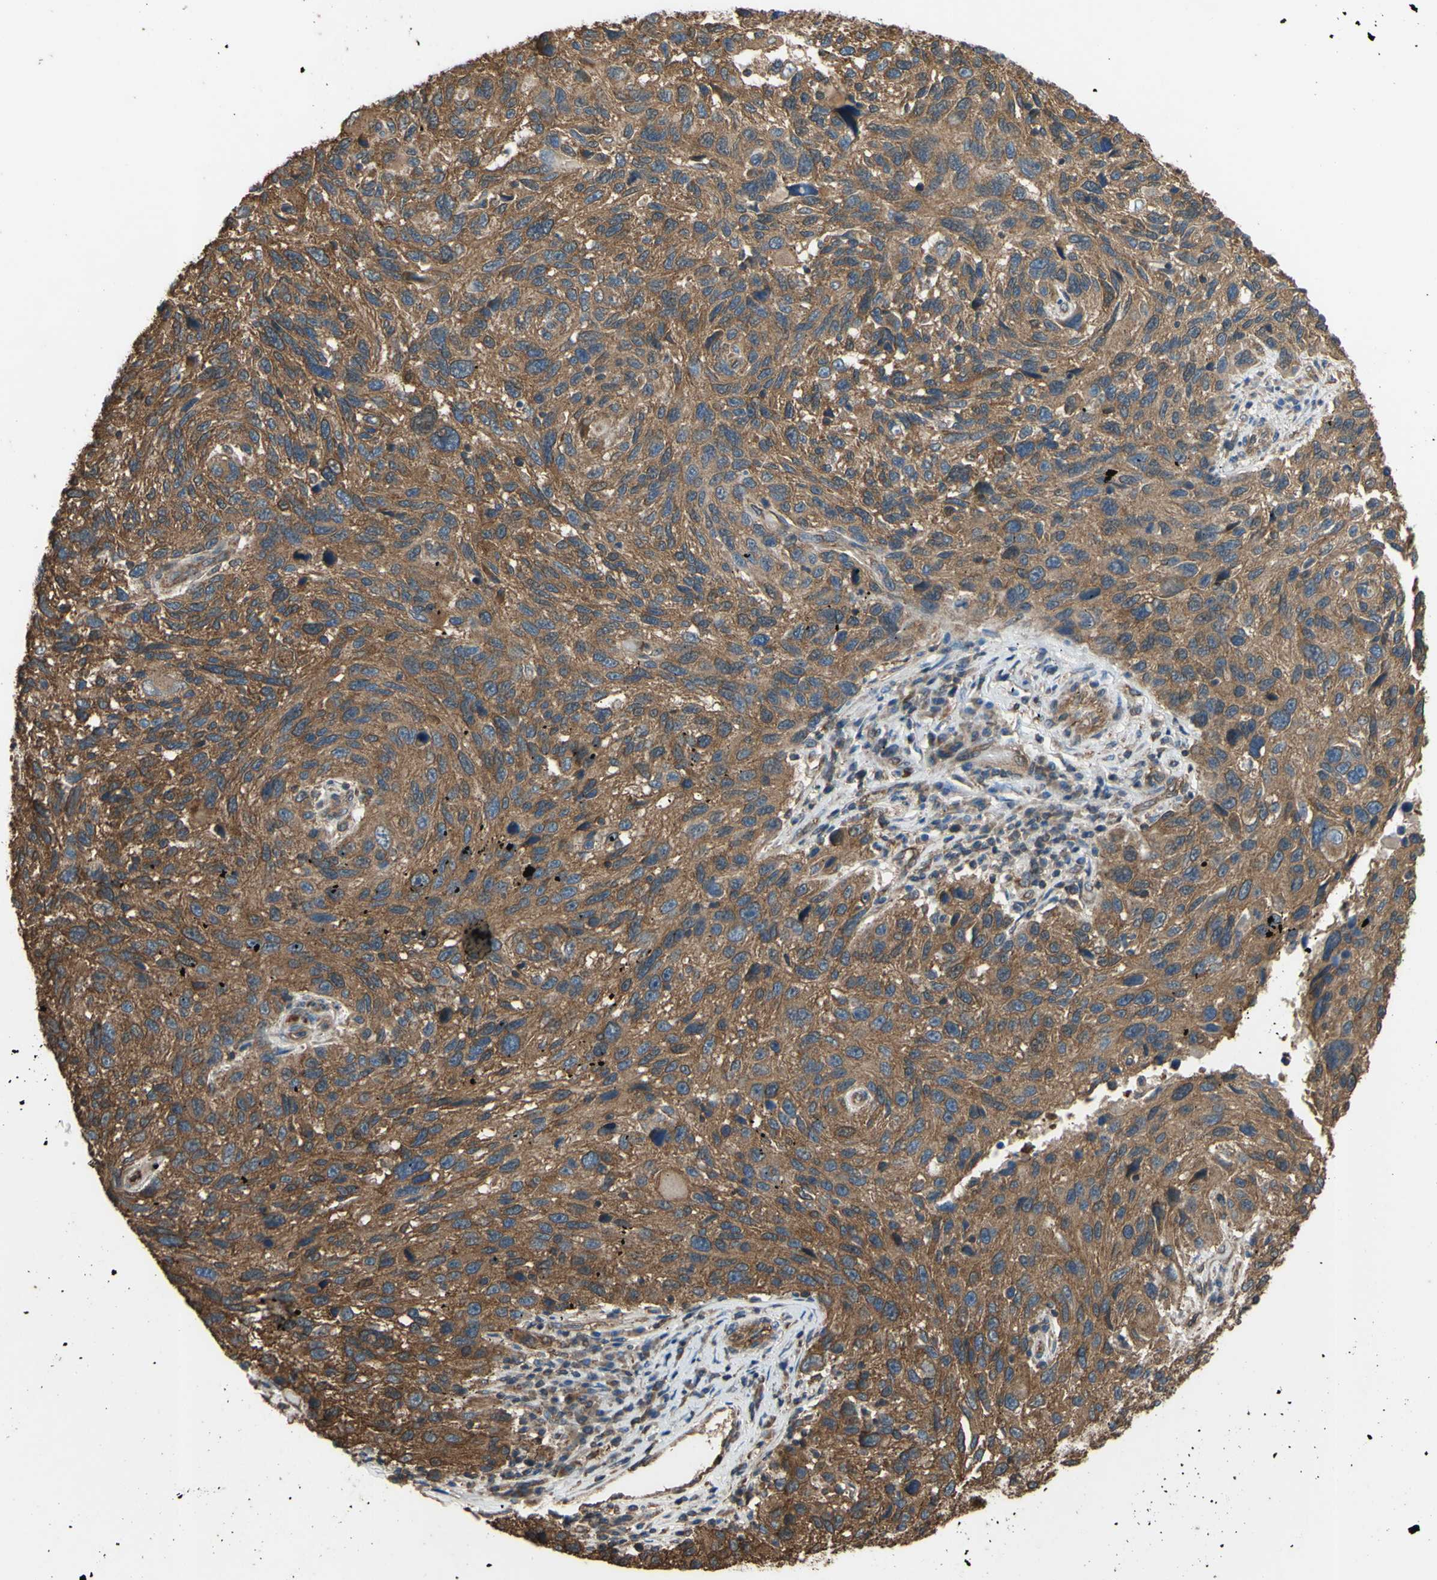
{"staining": {"intensity": "strong", "quantity": ">75%", "location": "cytoplasmic/membranous"}, "tissue": "melanoma", "cell_type": "Tumor cells", "image_type": "cancer", "snomed": [{"axis": "morphology", "description": "Malignant melanoma, NOS"}, {"axis": "topography", "description": "Skin"}], "caption": "Tumor cells exhibit high levels of strong cytoplasmic/membranous expression in about >75% of cells in melanoma.", "gene": "CTTN", "patient": {"sex": "male", "age": 53}}